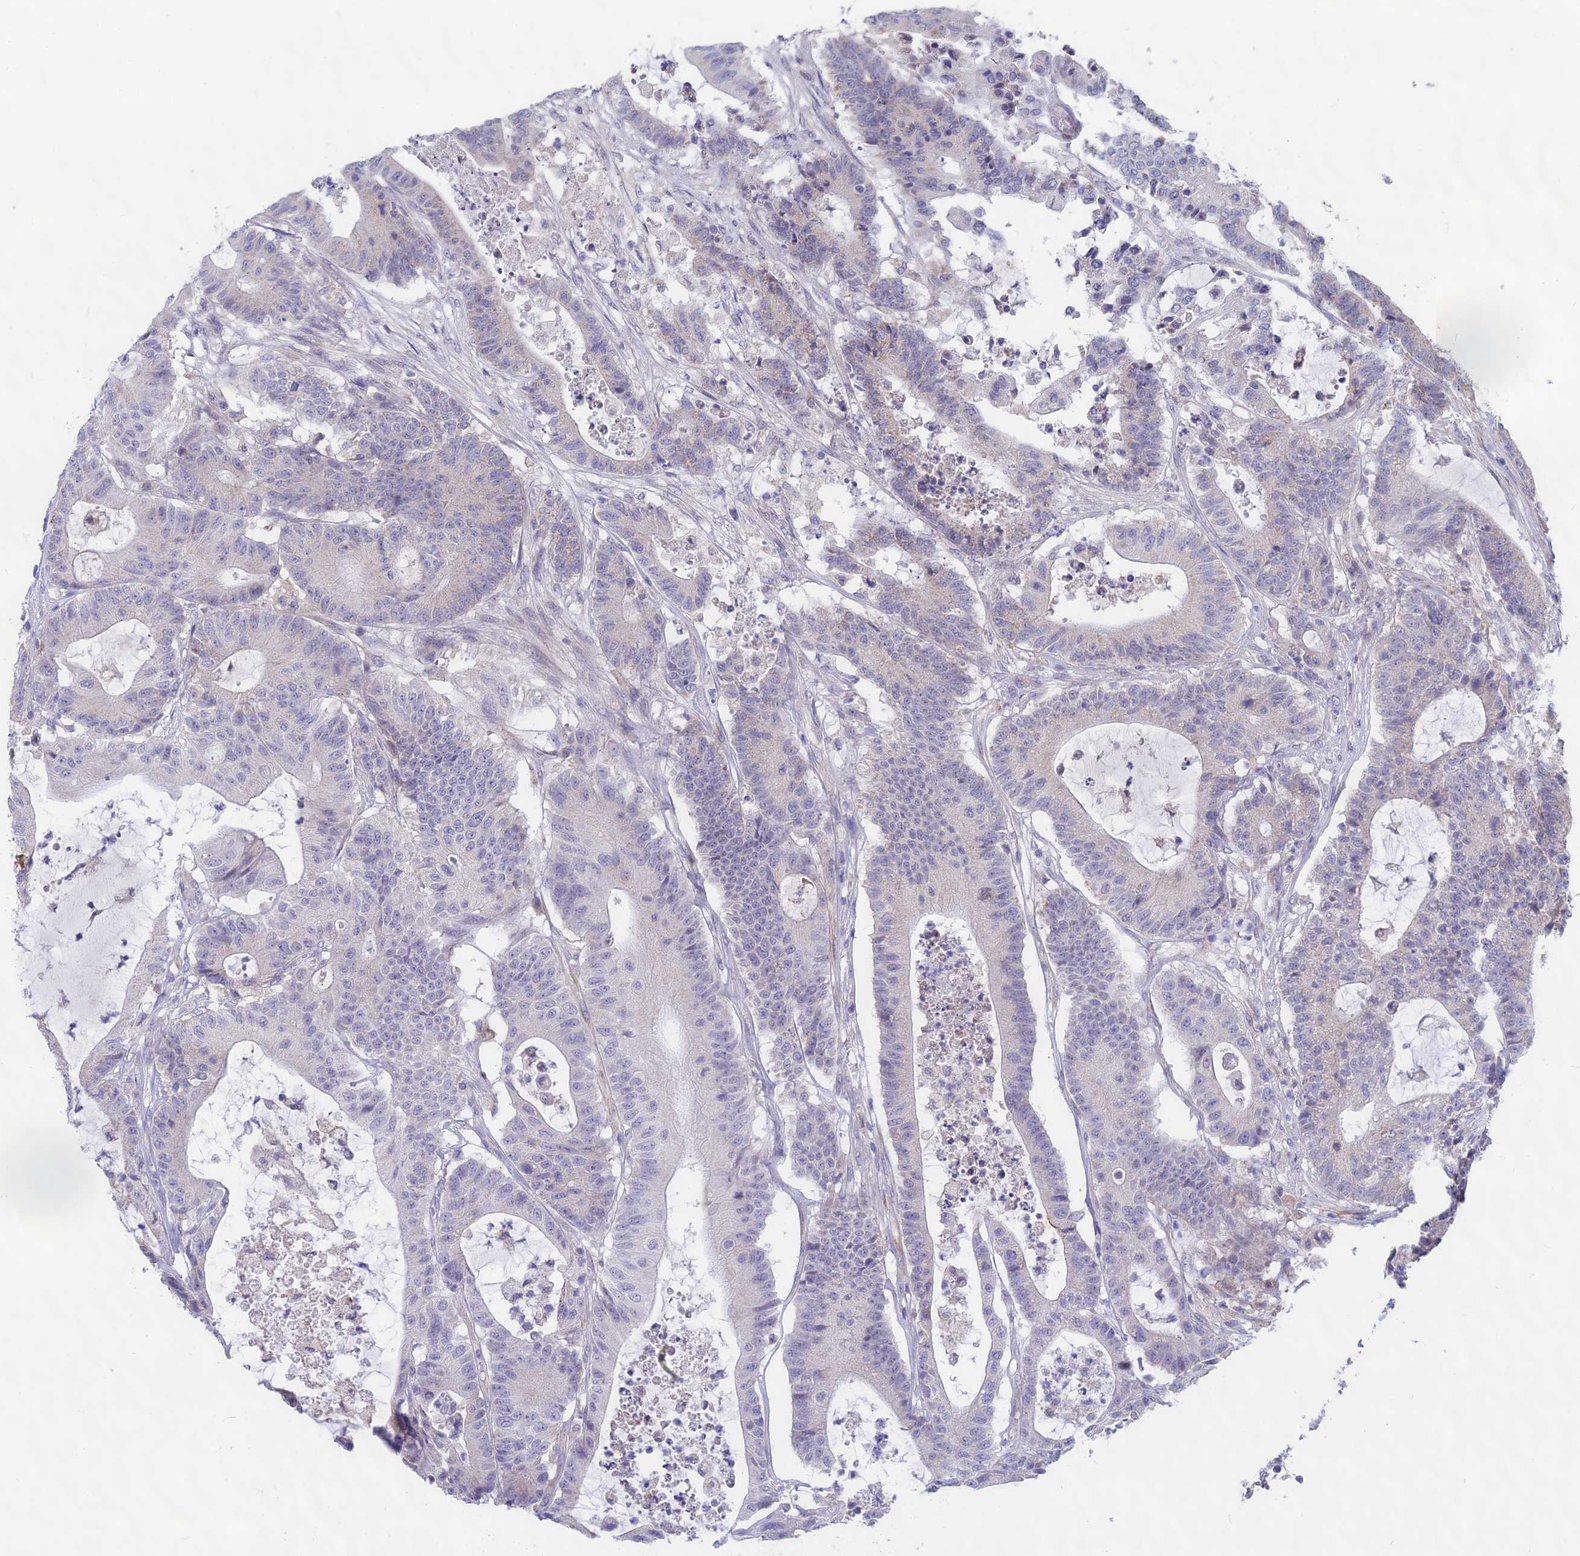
{"staining": {"intensity": "negative", "quantity": "none", "location": "none"}, "tissue": "colorectal cancer", "cell_type": "Tumor cells", "image_type": "cancer", "snomed": [{"axis": "morphology", "description": "Adenocarcinoma, NOS"}, {"axis": "topography", "description": "Colon"}], "caption": "Immunohistochemical staining of human adenocarcinoma (colorectal) reveals no significant staining in tumor cells.", "gene": "PLAC9", "patient": {"sex": "female", "age": 84}}